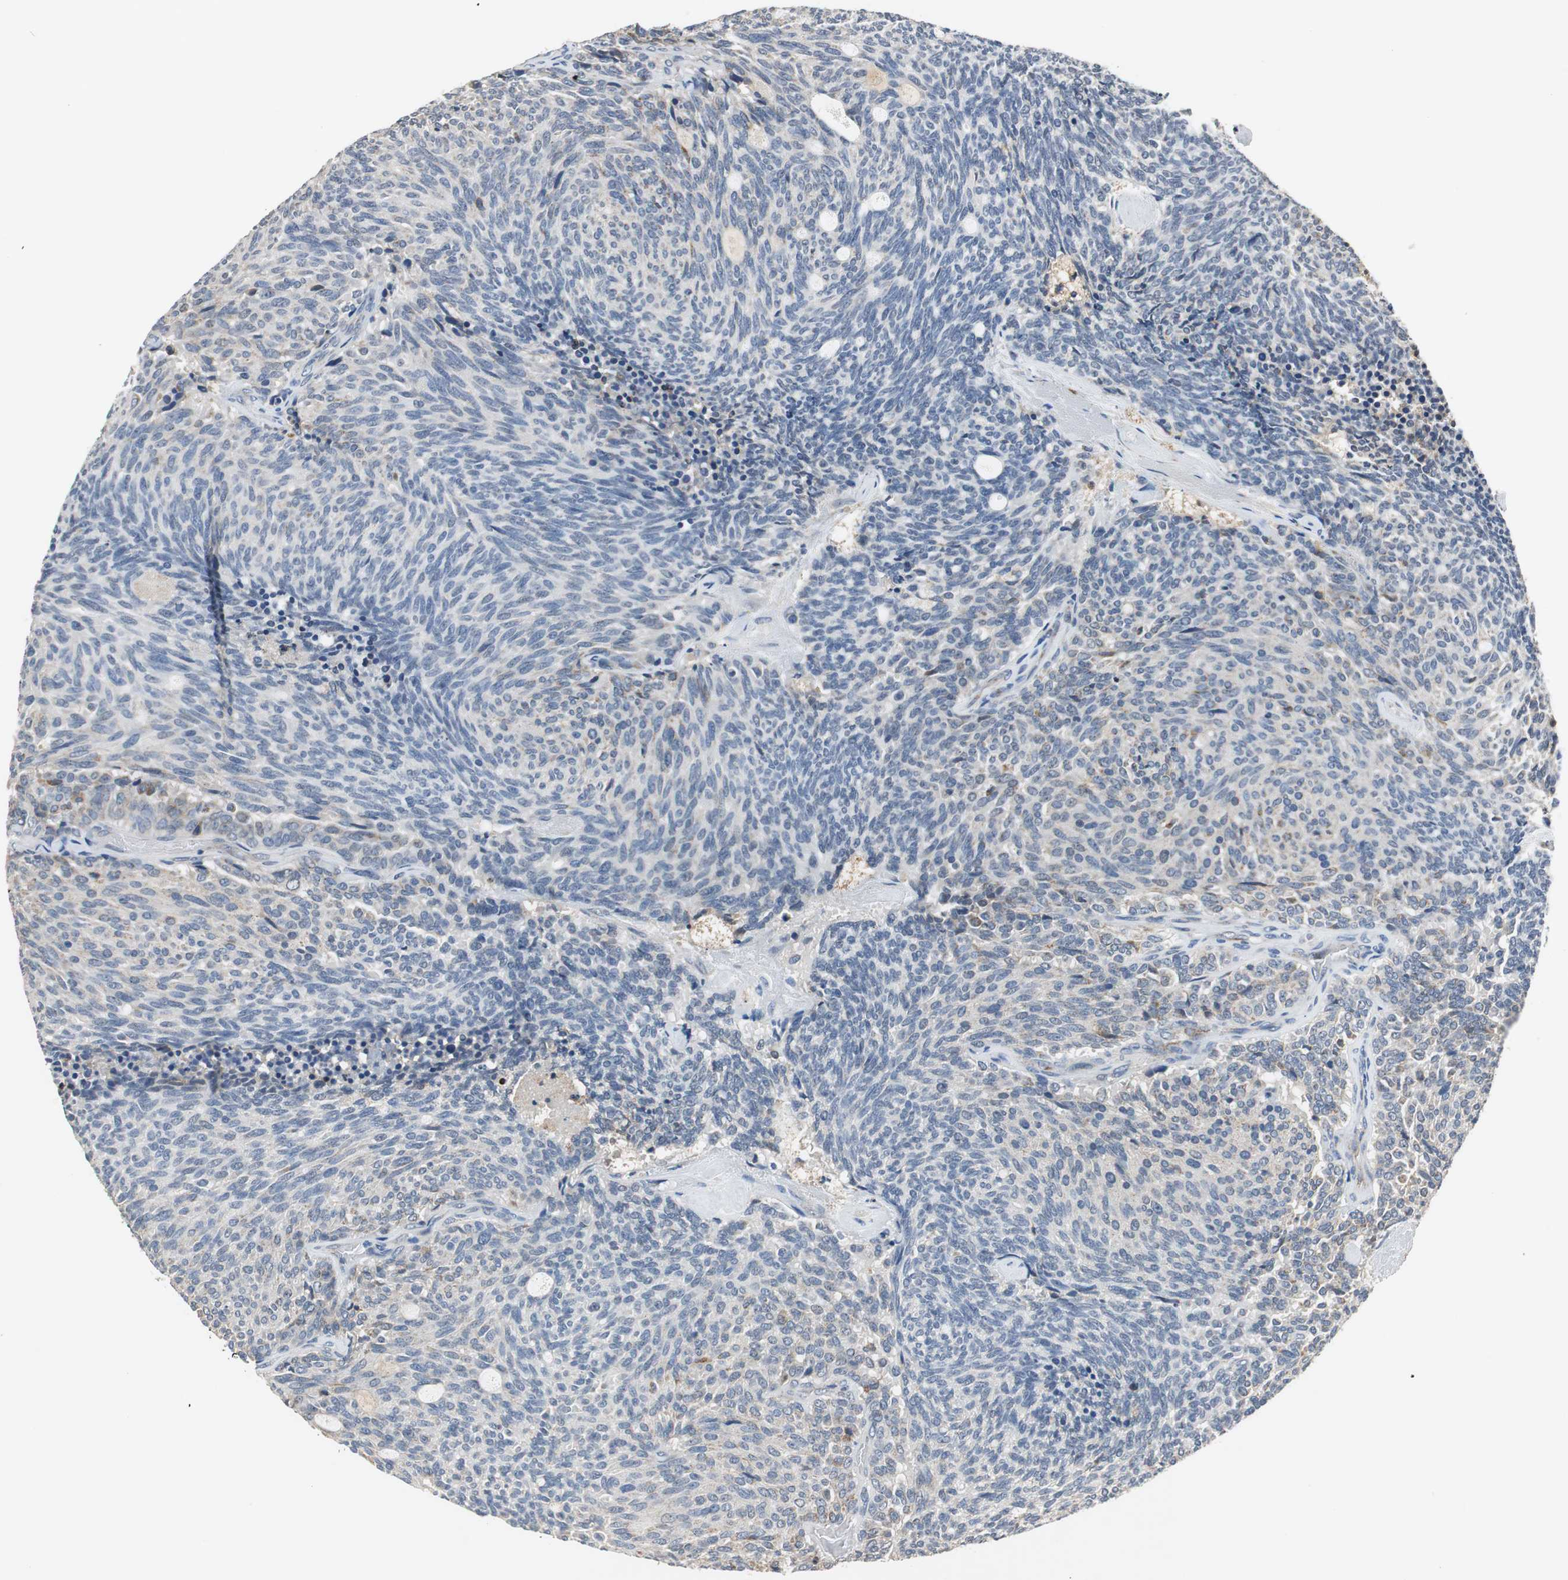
{"staining": {"intensity": "negative", "quantity": "none", "location": "none"}, "tissue": "carcinoid", "cell_type": "Tumor cells", "image_type": "cancer", "snomed": [{"axis": "morphology", "description": "Carcinoid, malignant, NOS"}, {"axis": "topography", "description": "Pancreas"}], "caption": "An IHC micrograph of malignant carcinoid is shown. There is no staining in tumor cells of malignant carcinoid. (DAB (3,3'-diaminobenzidine) immunohistochemistry with hematoxylin counter stain).", "gene": "SLC19A2", "patient": {"sex": "female", "age": 54}}